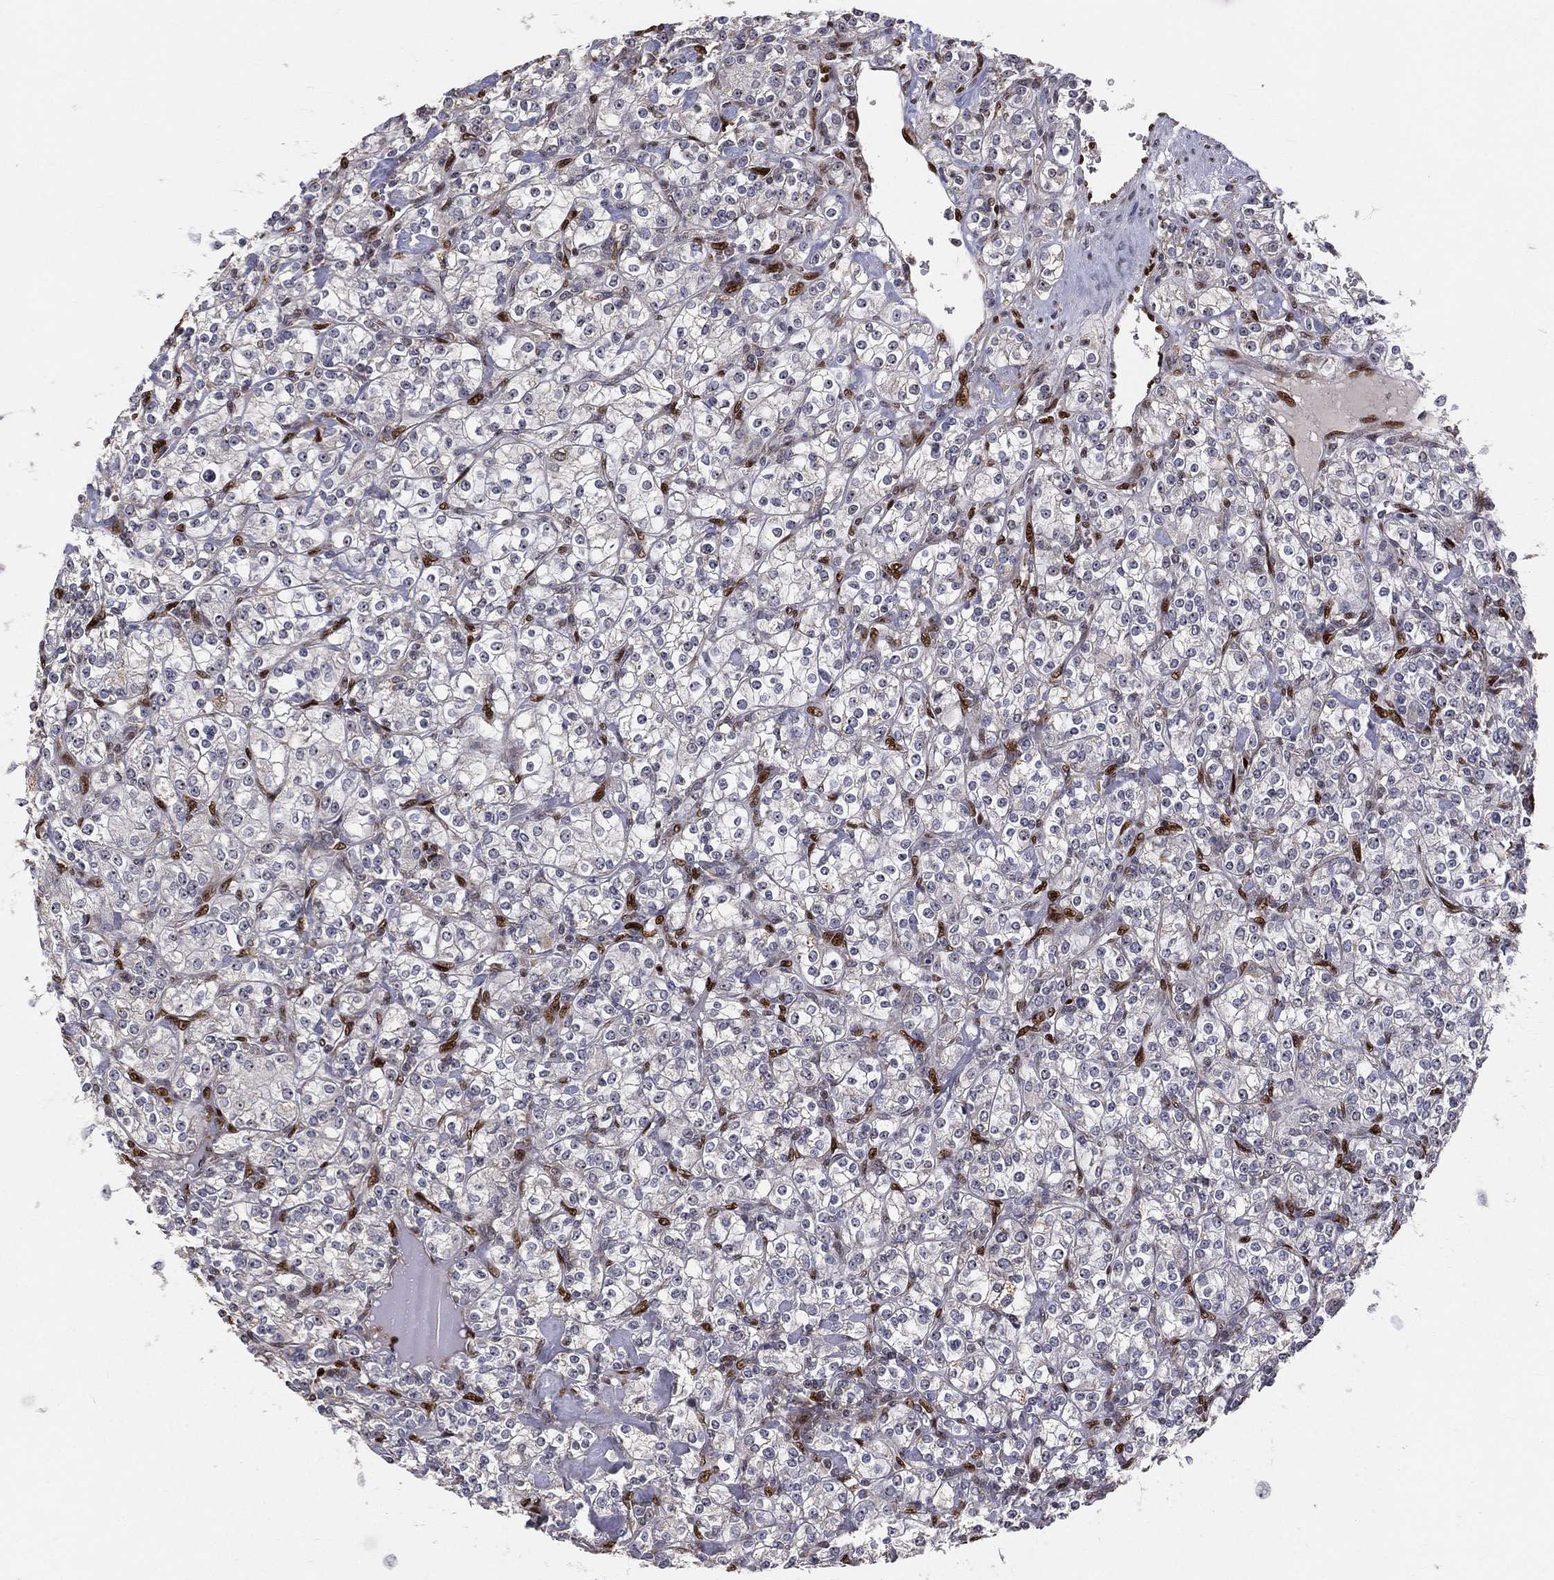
{"staining": {"intensity": "negative", "quantity": "none", "location": "none"}, "tissue": "renal cancer", "cell_type": "Tumor cells", "image_type": "cancer", "snomed": [{"axis": "morphology", "description": "Adenocarcinoma, NOS"}, {"axis": "topography", "description": "Kidney"}], "caption": "Image shows no protein expression in tumor cells of adenocarcinoma (renal) tissue.", "gene": "ZEB1", "patient": {"sex": "male", "age": 77}}